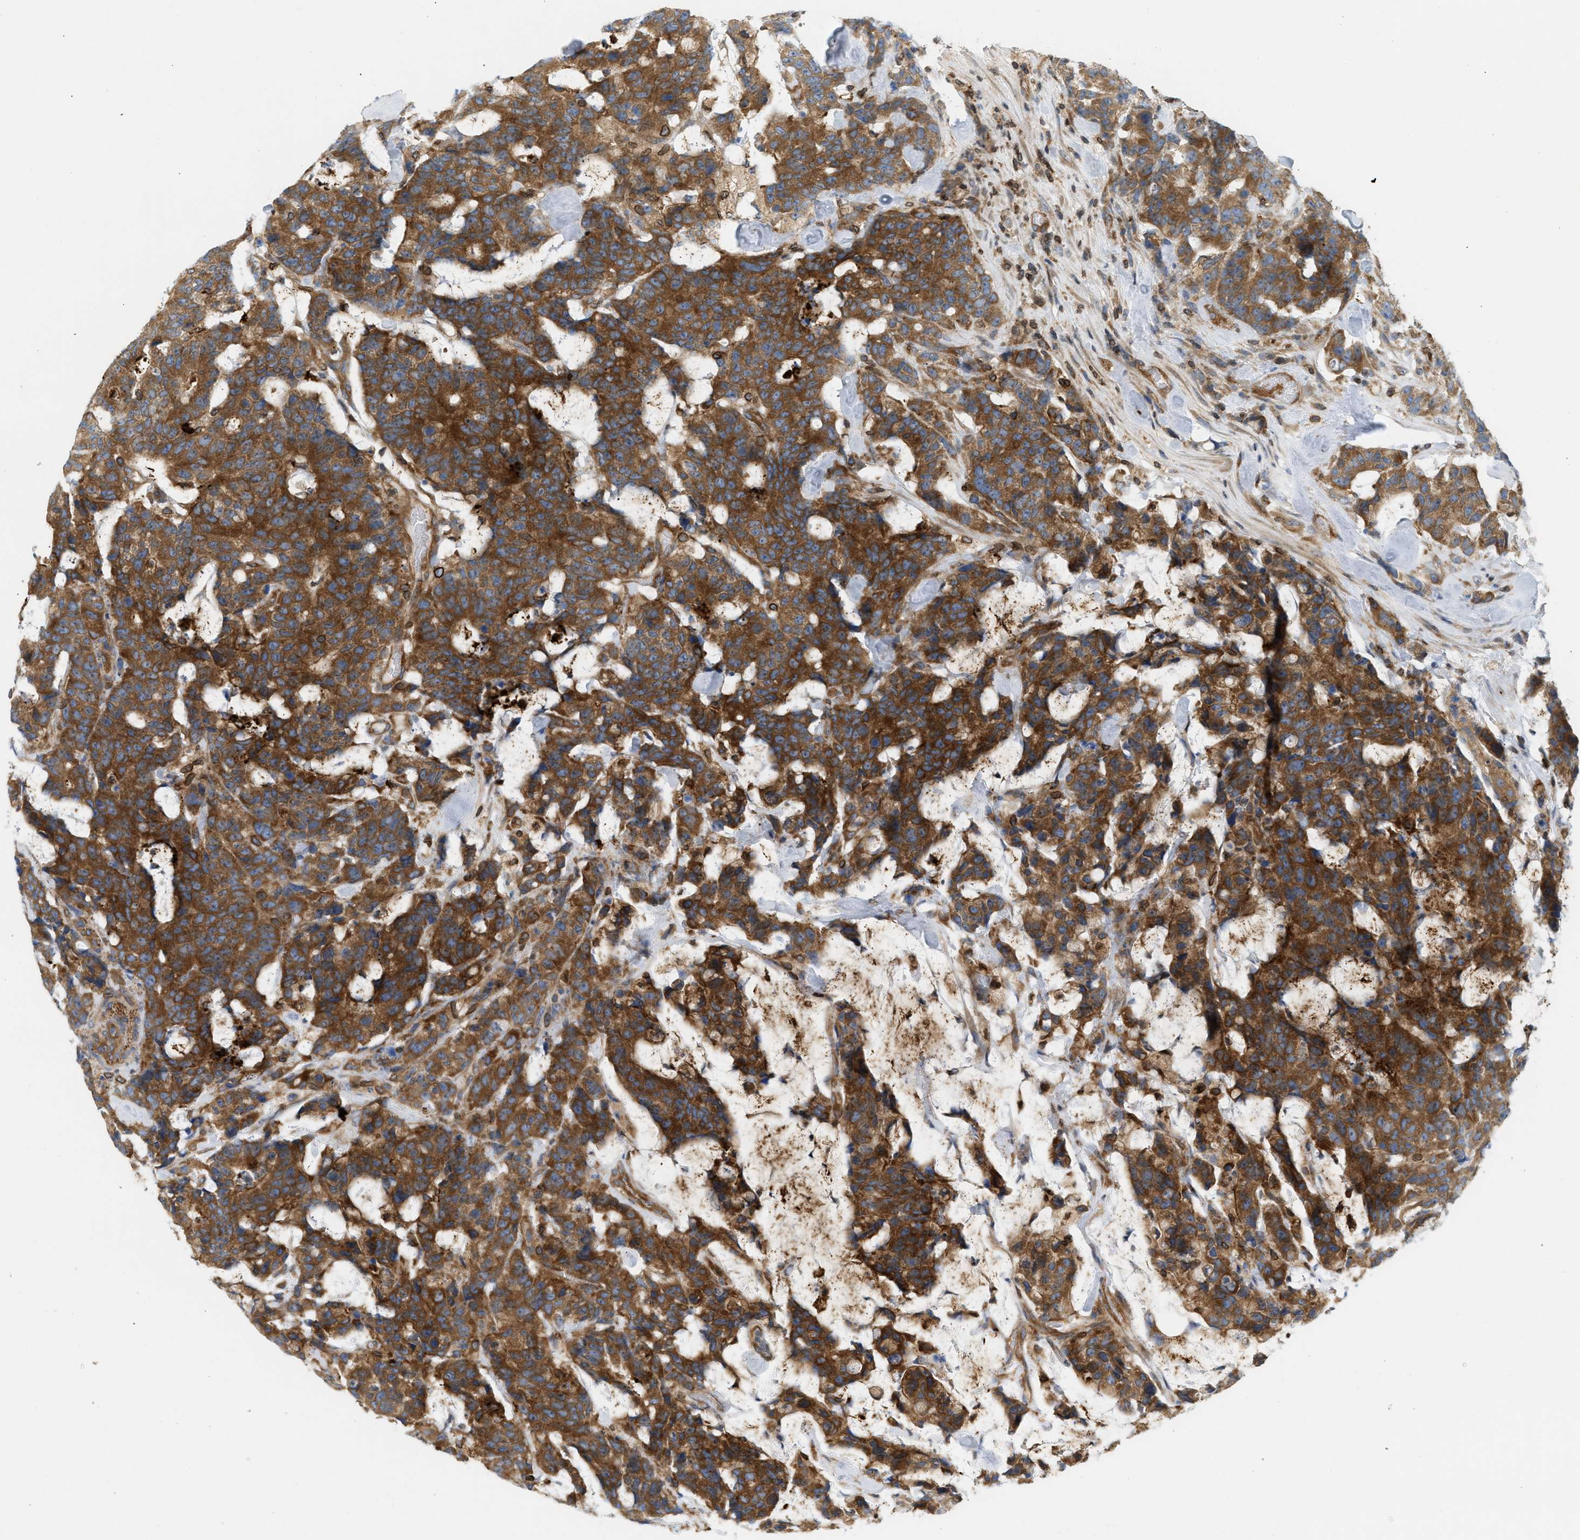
{"staining": {"intensity": "strong", "quantity": ">75%", "location": "cytoplasmic/membranous"}, "tissue": "colorectal cancer", "cell_type": "Tumor cells", "image_type": "cancer", "snomed": [{"axis": "morphology", "description": "Adenocarcinoma, NOS"}, {"axis": "topography", "description": "Colon"}], "caption": "Brown immunohistochemical staining in colorectal cancer shows strong cytoplasmic/membranous expression in approximately >75% of tumor cells. The staining was performed using DAB, with brown indicating positive protein expression. Nuclei are stained blue with hematoxylin.", "gene": "STRN", "patient": {"sex": "female", "age": 86}}